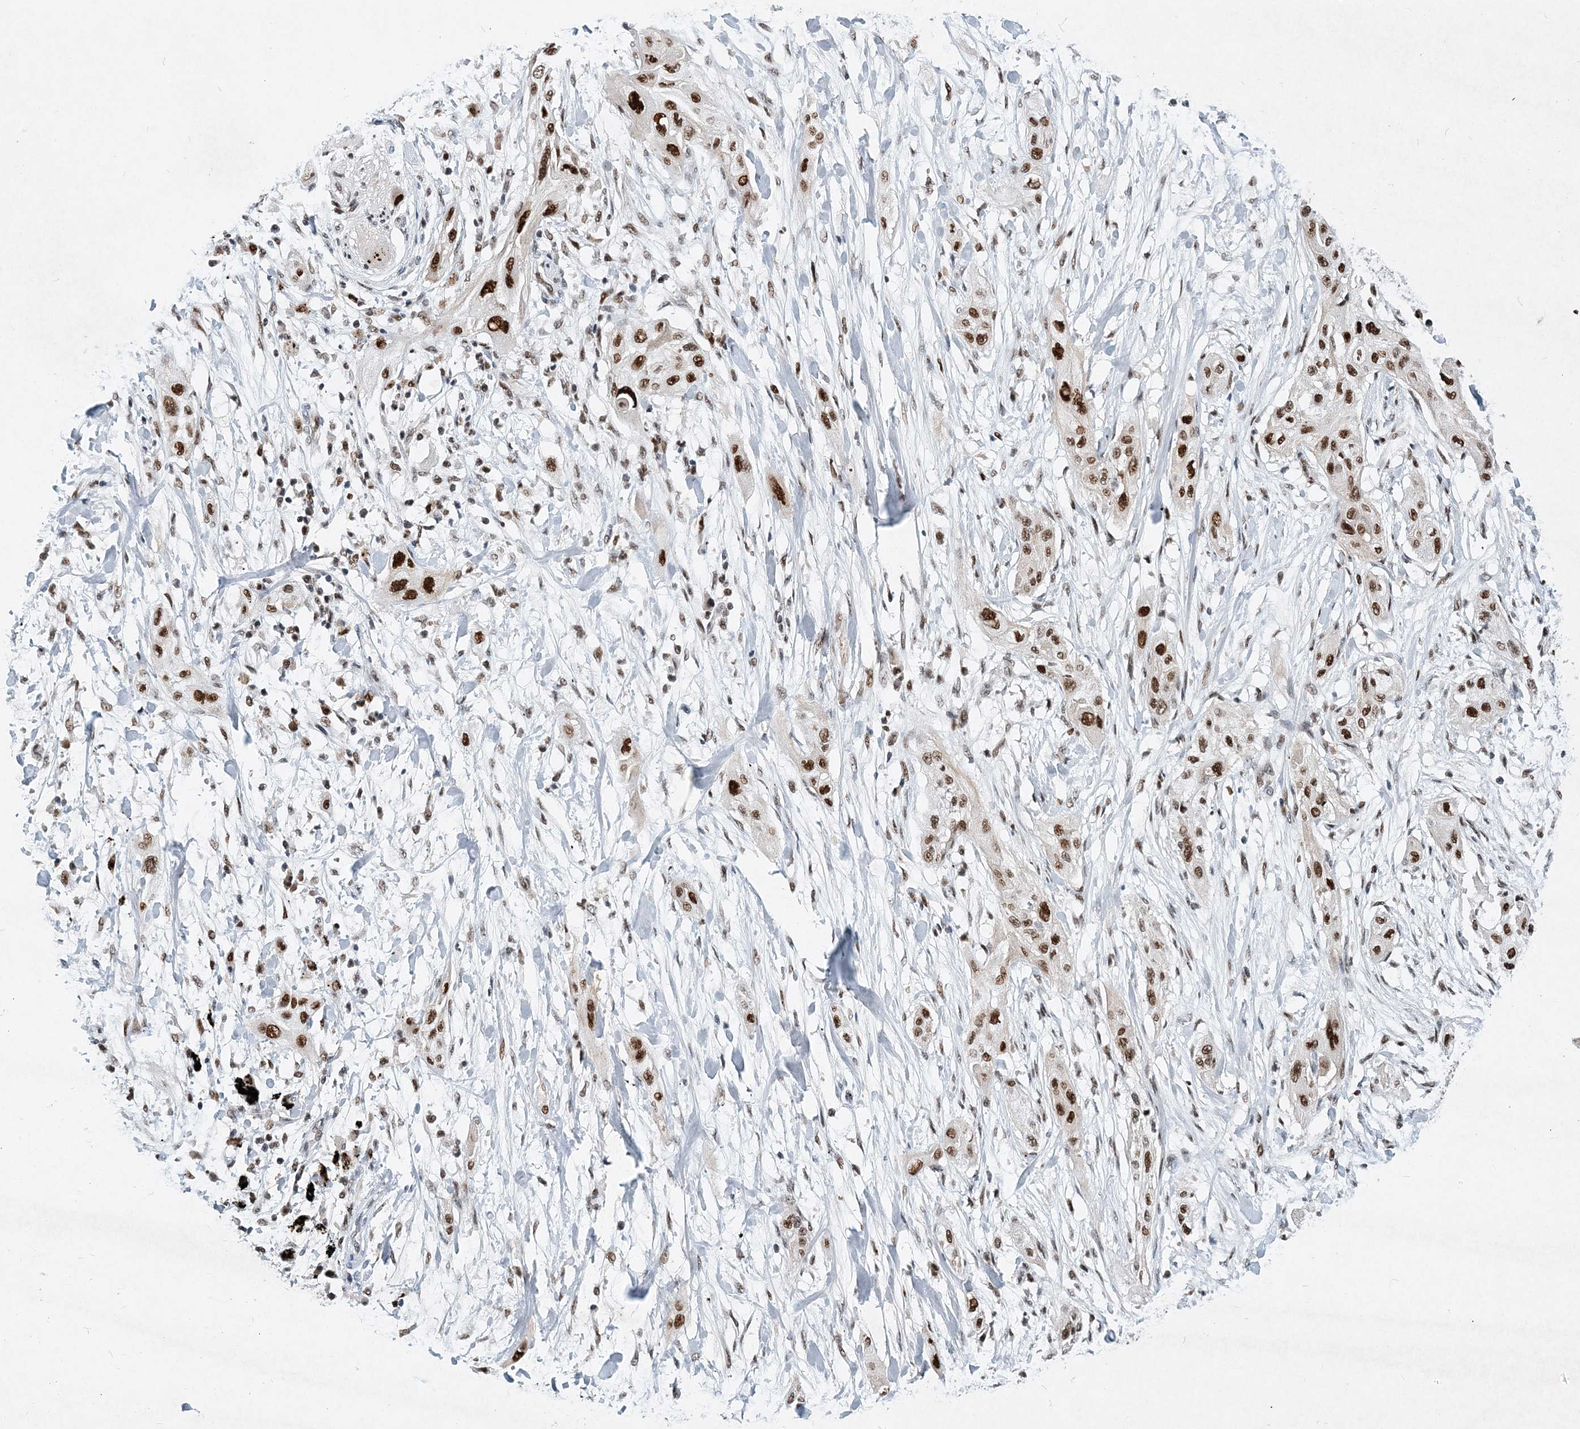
{"staining": {"intensity": "strong", "quantity": ">75%", "location": "nuclear"}, "tissue": "lung cancer", "cell_type": "Tumor cells", "image_type": "cancer", "snomed": [{"axis": "morphology", "description": "Squamous cell carcinoma, NOS"}, {"axis": "topography", "description": "Lung"}], "caption": "A brown stain shows strong nuclear expression of a protein in lung cancer (squamous cell carcinoma) tumor cells.", "gene": "KPNA4", "patient": {"sex": "female", "age": 47}}